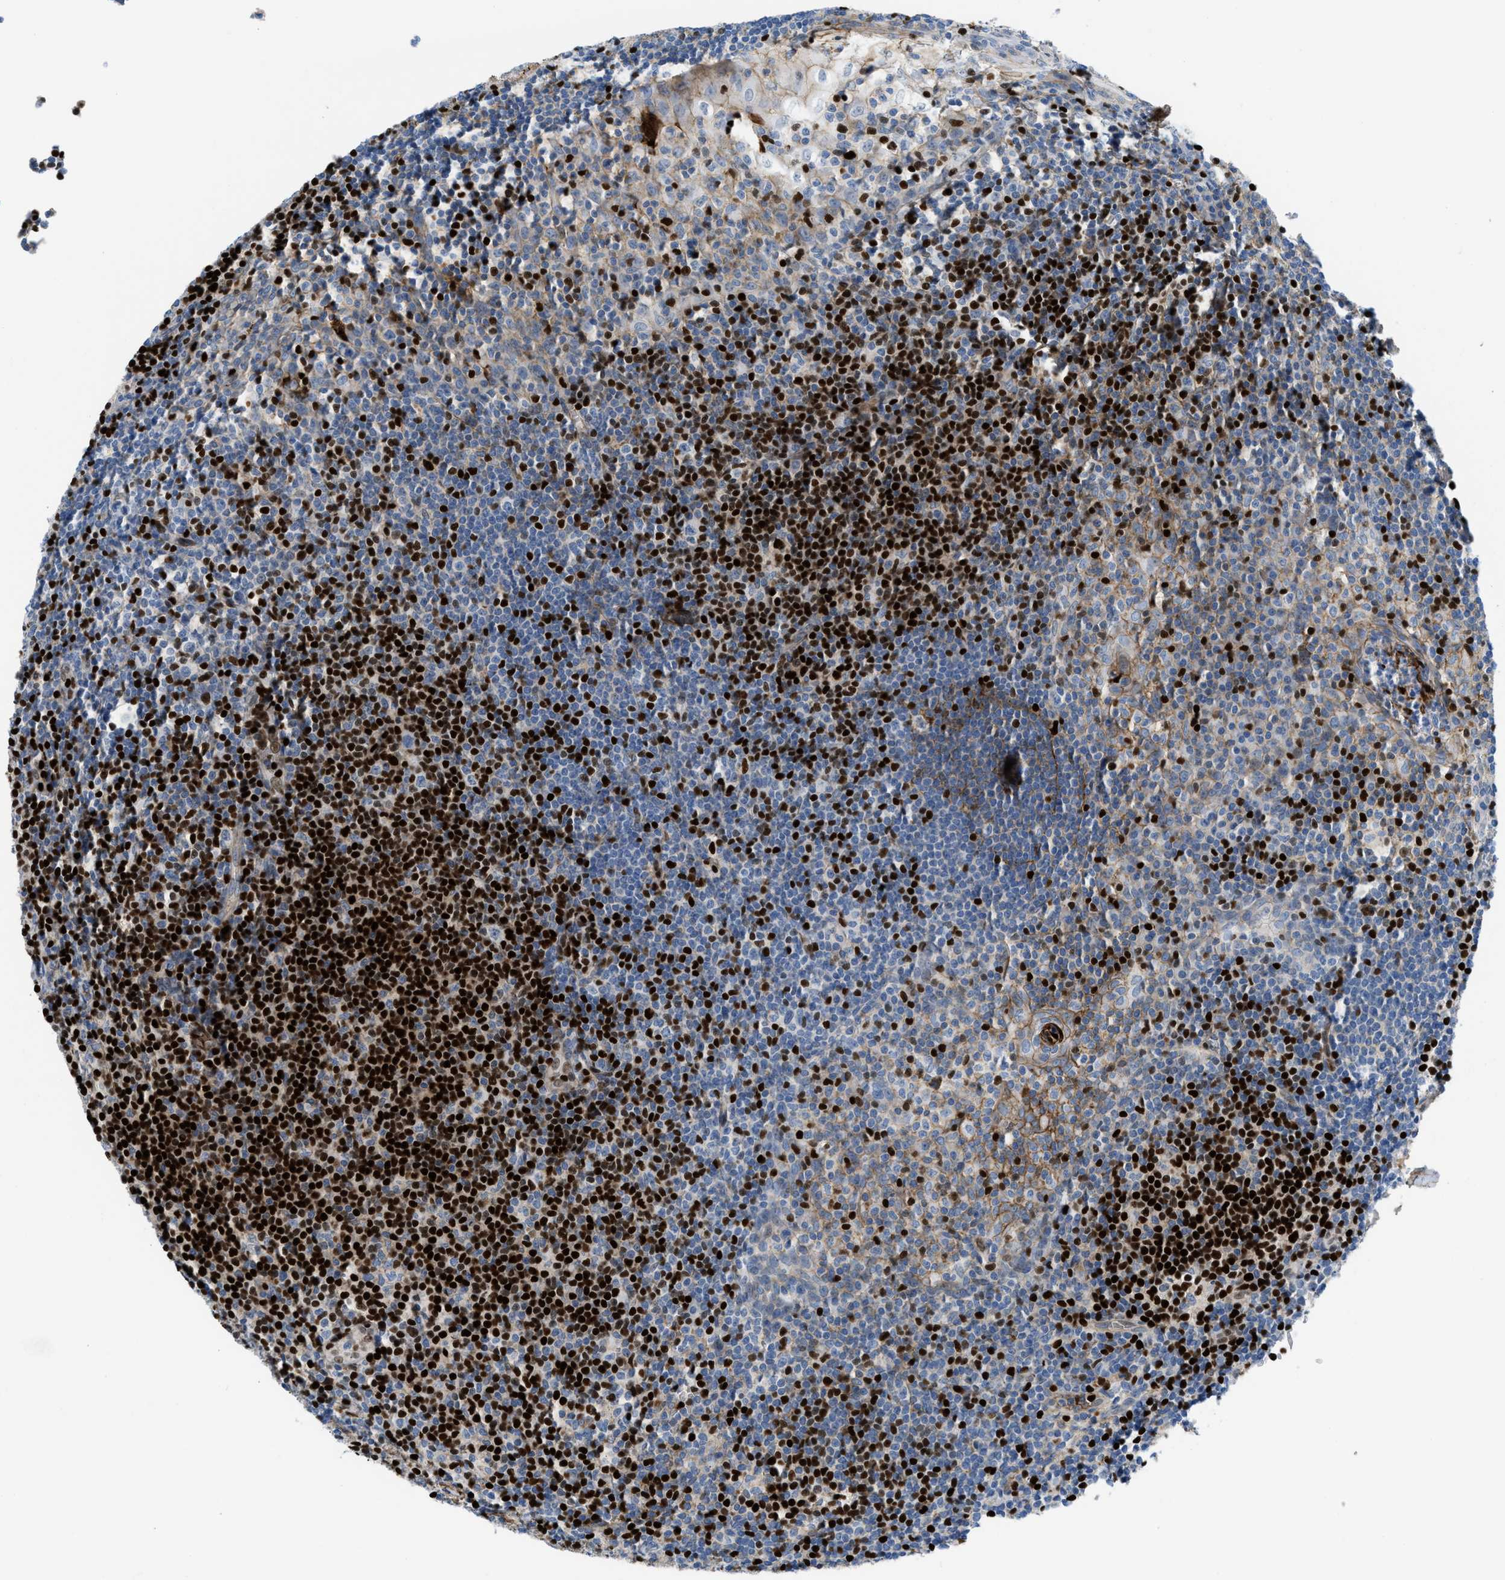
{"staining": {"intensity": "strong", "quantity": "<25%", "location": "nuclear"}, "tissue": "tonsil", "cell_type": "Germinal center cells", "image_type": "normal", "snomed": [{"axis": "morphology", "description": "Normal tissue, NOS"}, {"axis": "topography", "description": "Tonsil"}], "caption": "Human tonsil stained for a protein (brown) displays strong nuclear positive positivity in approximately <25% of germinal center cells.", "gene": "LEF1", "patient": {"sex": "male", "age": 37}}